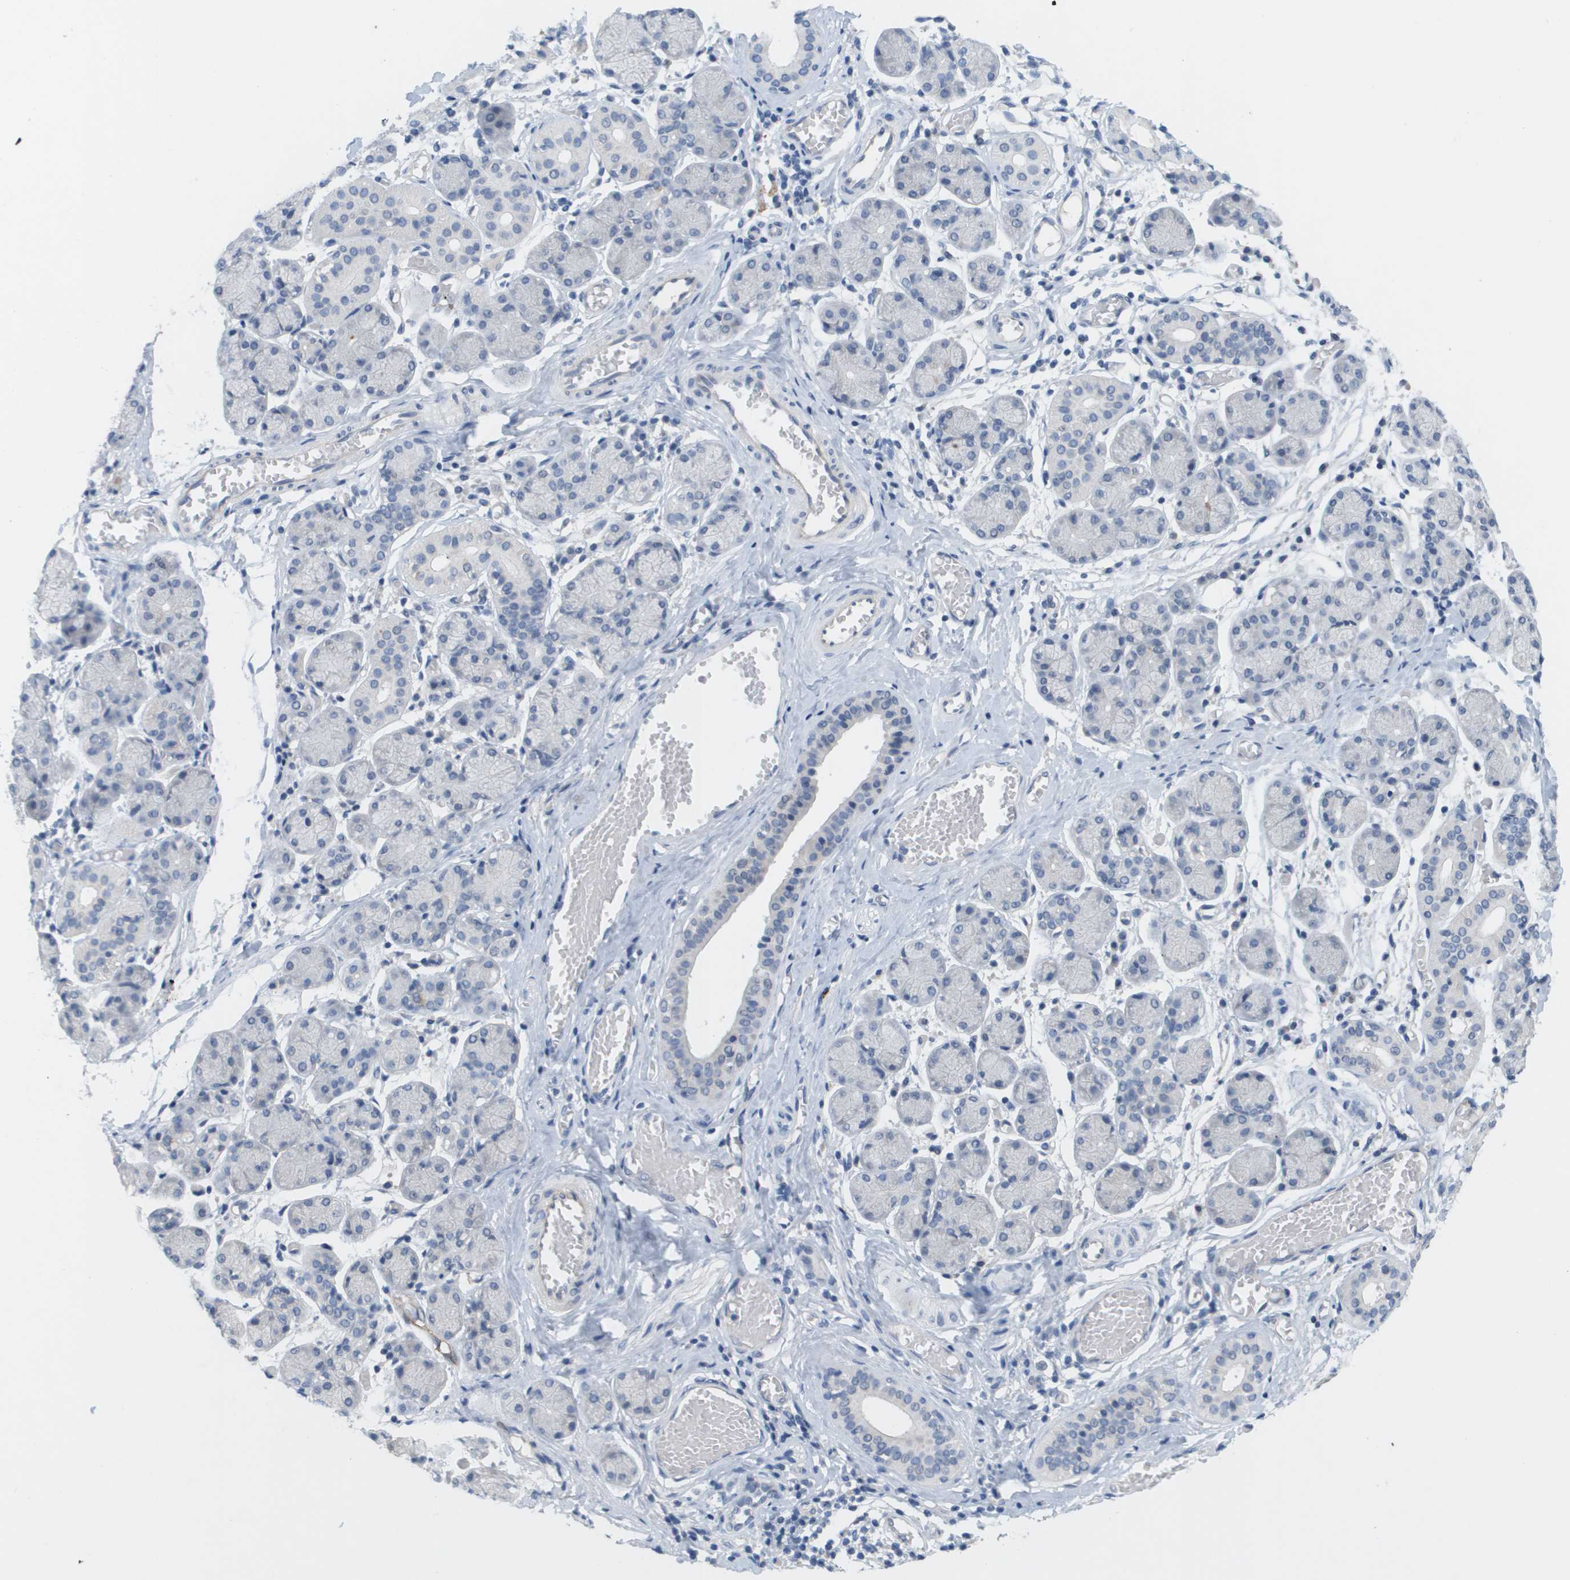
{"staining": {"intensity": "negative", "quantity": "none", "location": "none"}, "tissue": "salivary gland", "cell_type": "Glandular cells", "image_type": "normal", "snomed": [{"axis": "morphology", "description": "Normal tissue, NOS"}, {"axis": "topography", "description": "Salivary gland"}], "caption": "The IHC image has no significant staining in glandular cells of salivary gland.", "gene": "ANGPT2", "patient": {"sex": "female", "age": 24}}